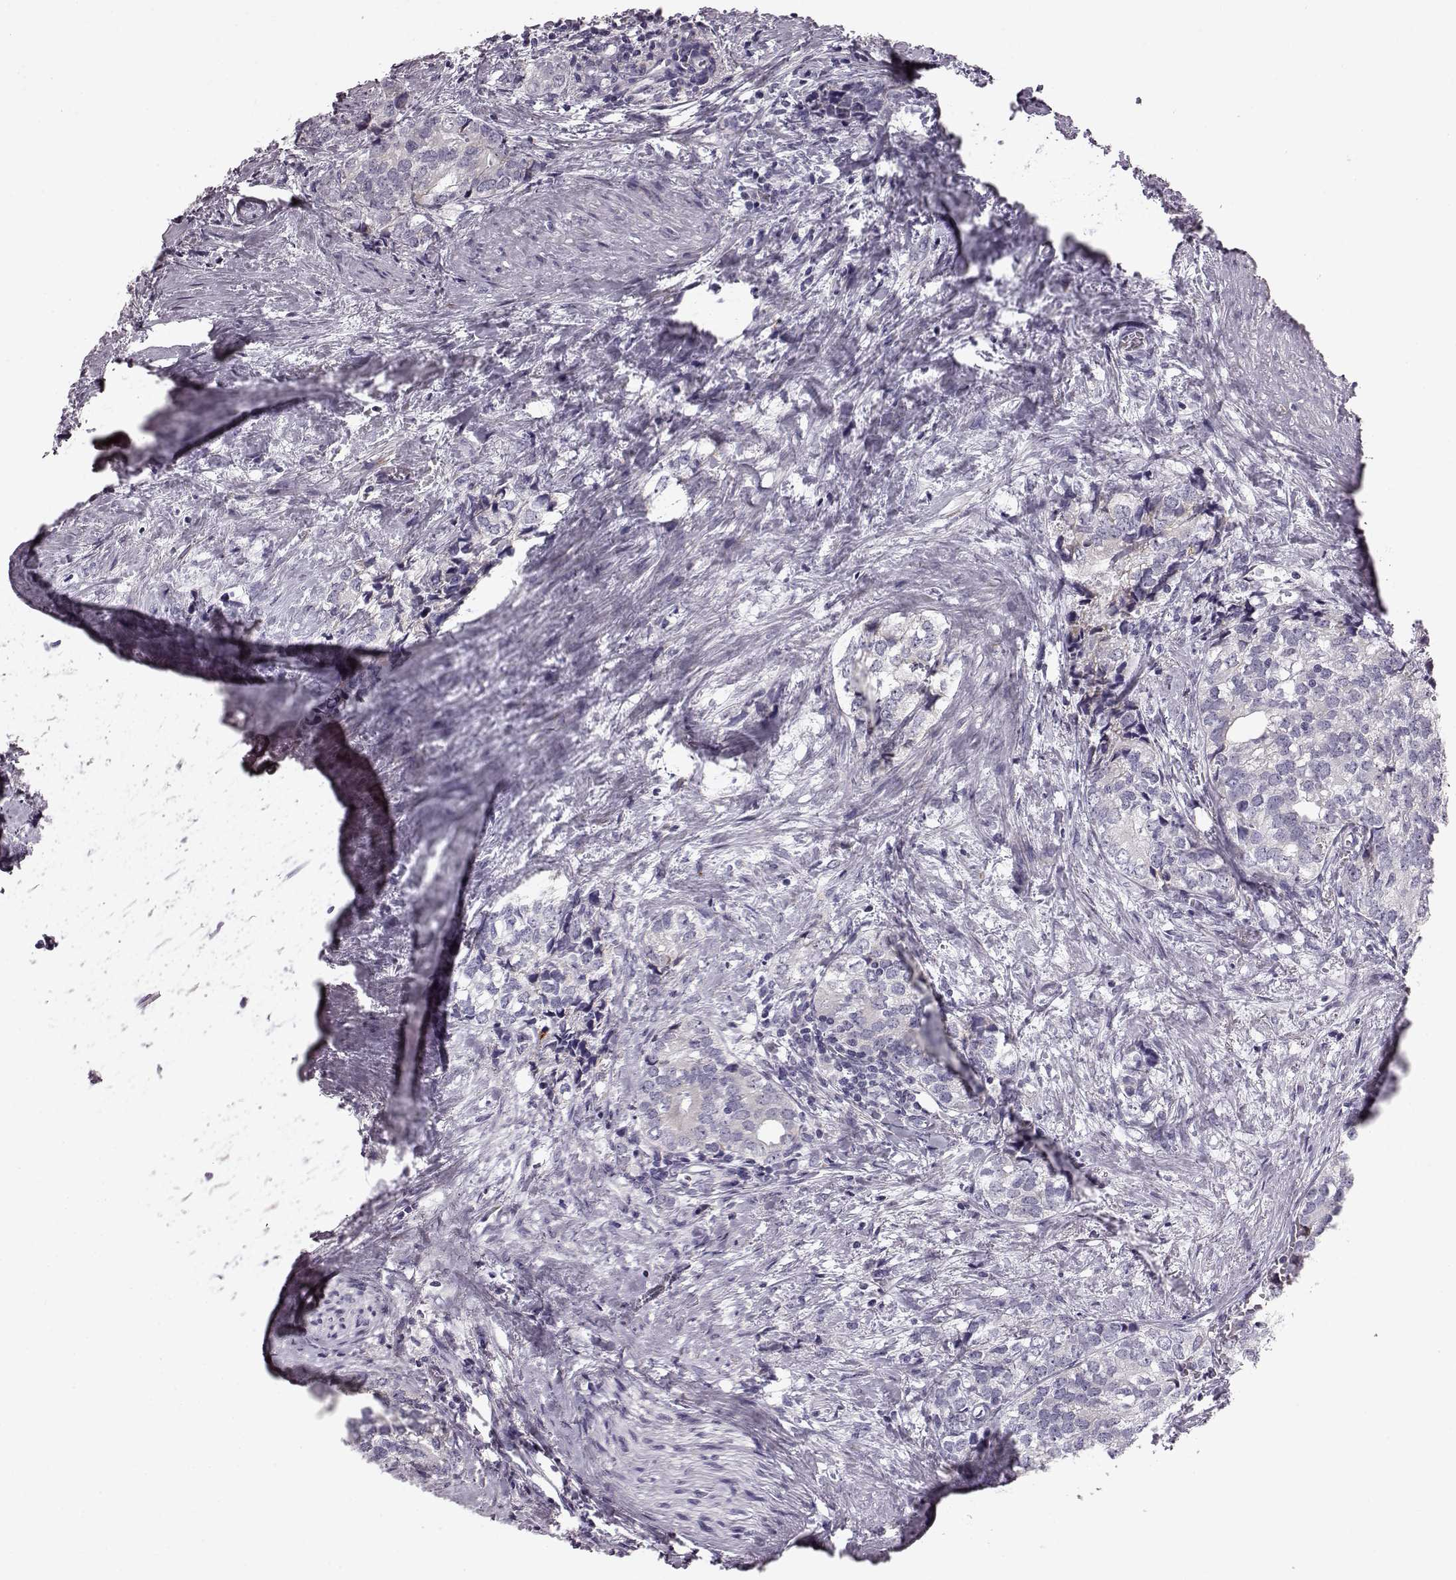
{"staining": {"intensity": "negative", "quantity": "none", "location": "none"}, "tissue": "prostate cancer", "cell_type": "Tumor cells", "image_type": "cancer", "snomed": [{"axis": "morphology", "description": "Adenocarcinoma, NOS"}, {"axis": "topography", "description": "Prostate and seminal vesicle, NOS"}], "caption": "This is an immunohistochemistry (IHC) micrograph of human adenocarcinoma (prostate). There is no staining in tumor cells.", "gene": "ATP5MF", "patient": {"sex": "male", "age": 63}}